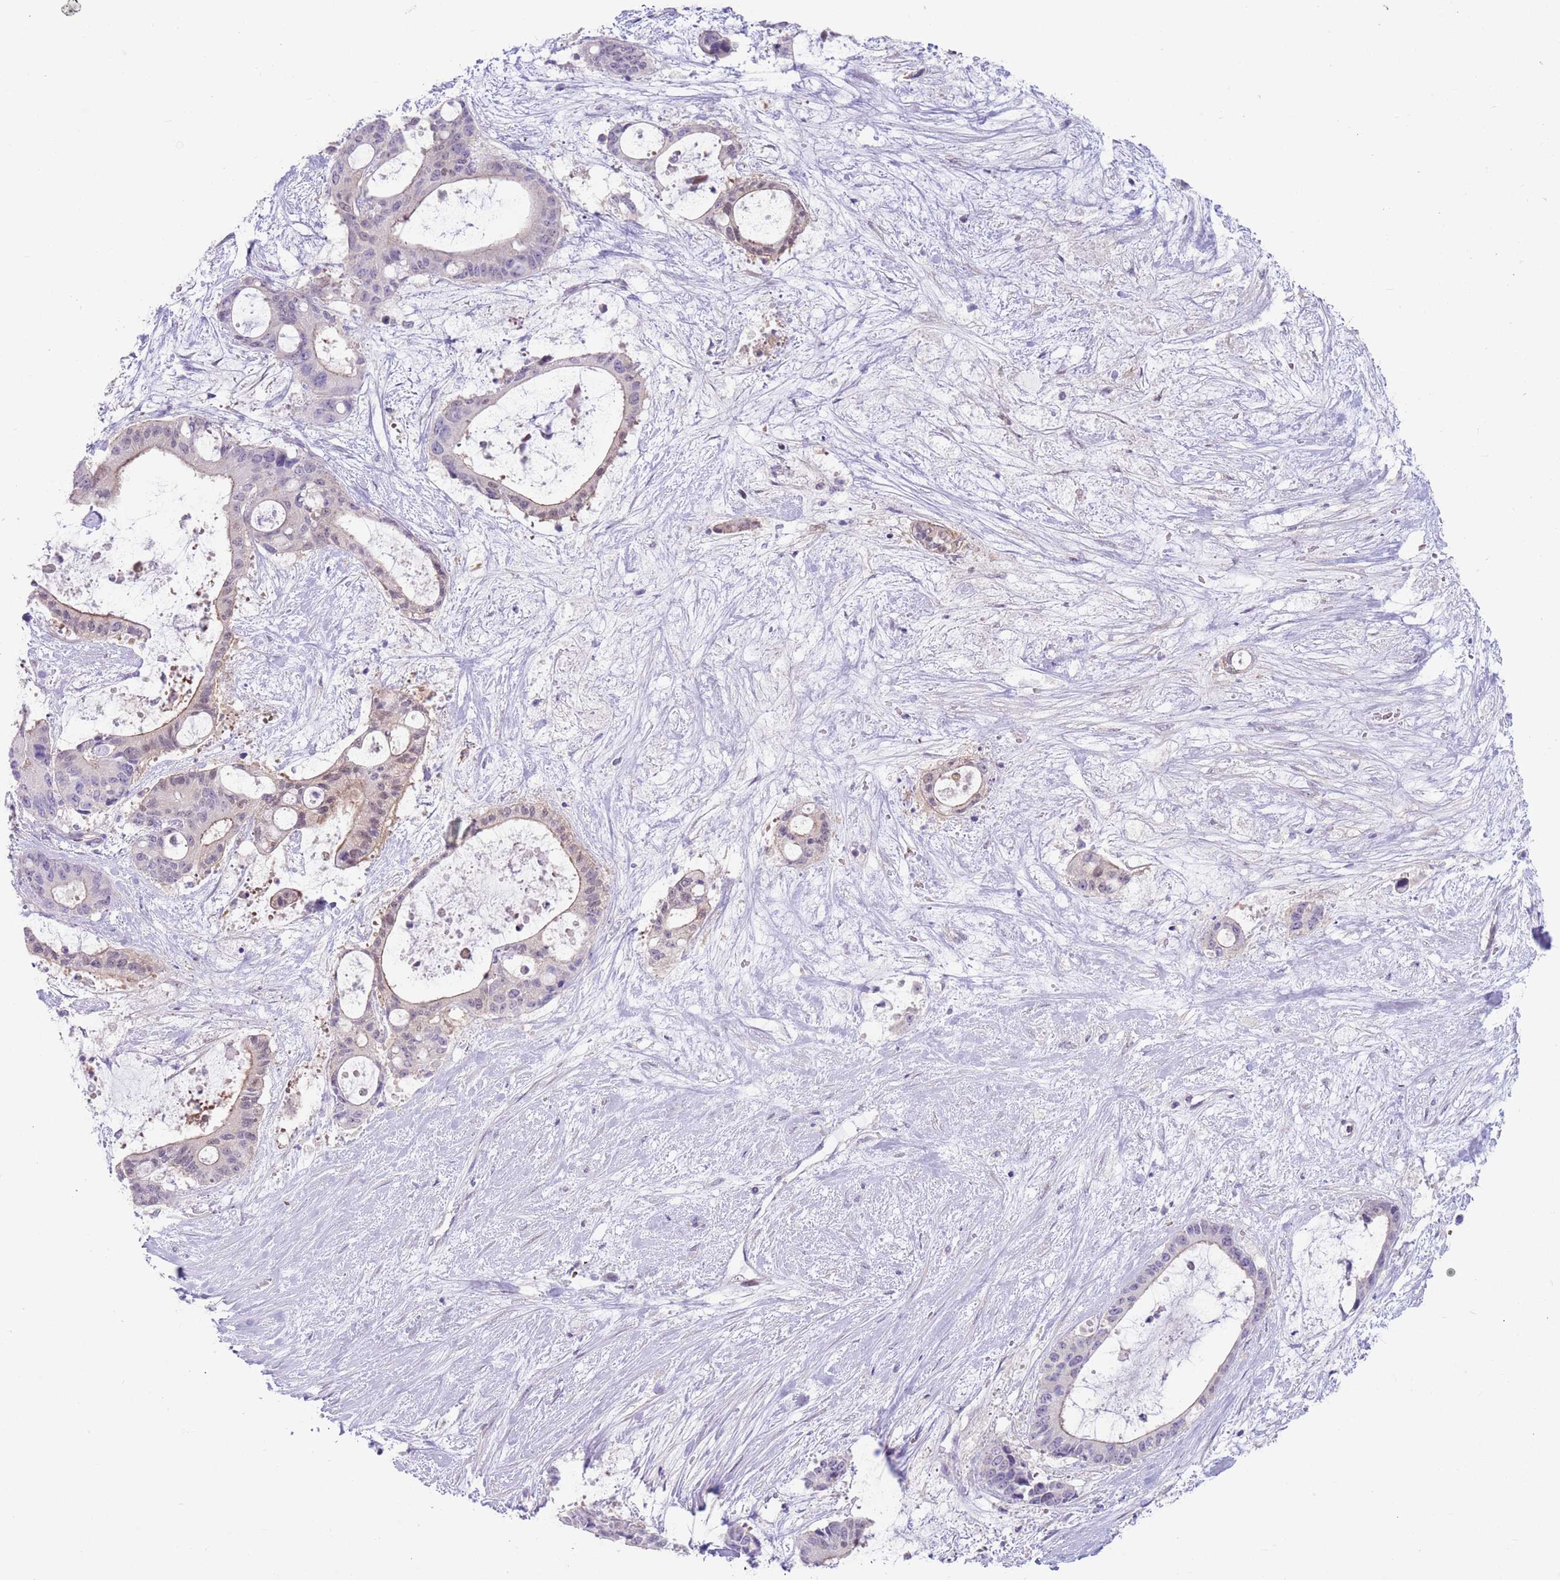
{"staining": {"intensity": "negative", "quantity": "none", "location": "none"}, "tissue": "liver cancer", "cell_type": "Tumor cells", "image_type": "cancer", "snomed": [{"axis": "morphology", "description": "Normal tissue, NOS"}, {"axis": "morphology", "description": "Cholangiocarcinoma"}, {"axis": "topography", "description": "Liver"}, {"axis": "topography", "description": "Peripheral nerve tissue"}], "caption": "Cholangiocarcinoma (liver) was stained to show a protein in brown. There is no significant expression in tumor cells.", "gene": "ZNF14", "patient": {"sex": "female", "age": 73}}